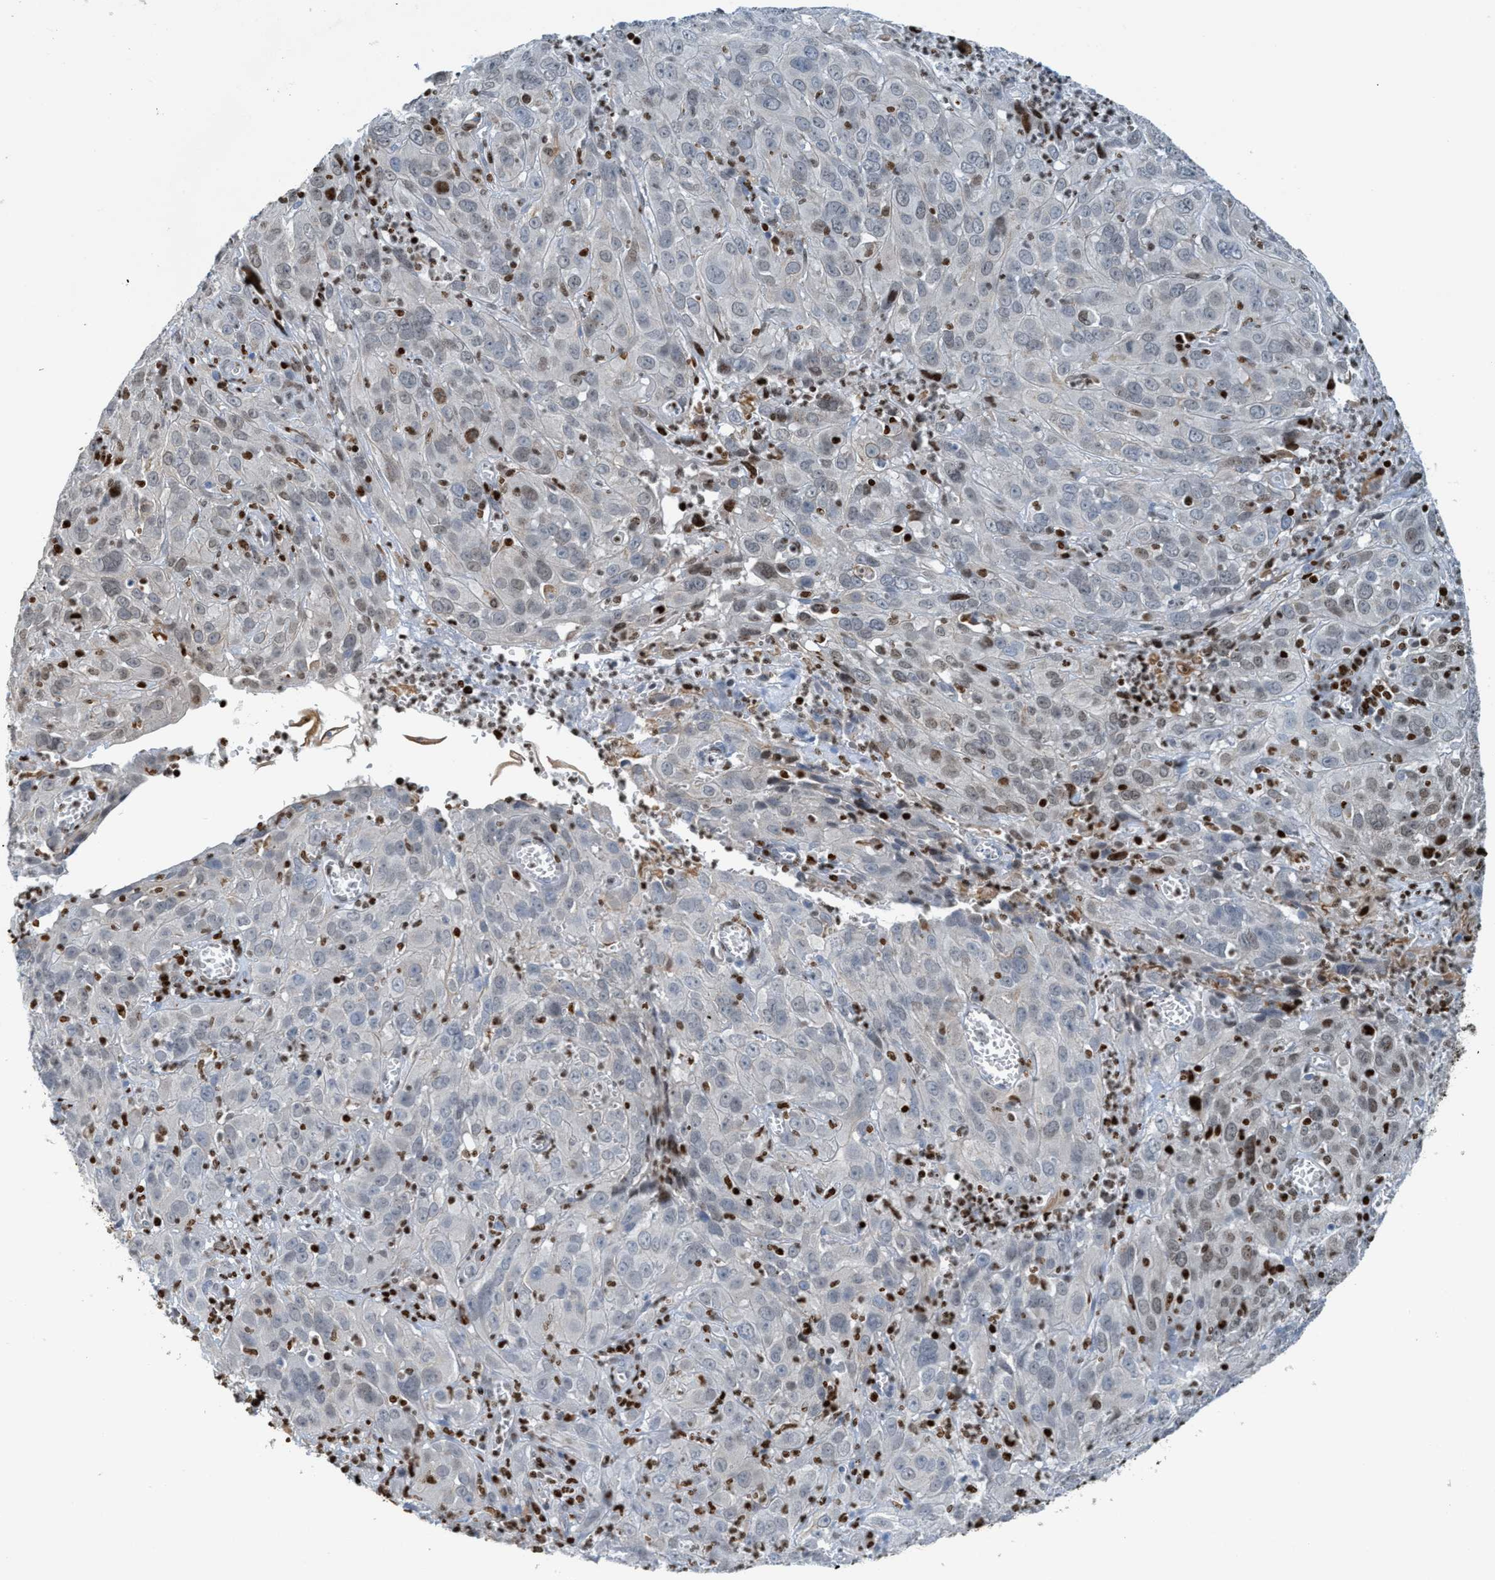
{"staining": {"intensity": "weak", "quantity": "<25%", "location": "nuclear"}, "tissue": "cervical cancer", "cell_type": "Tumor cells", "image_type": "cancer", "snomed": [{"axis": "morphology", "description": "Squamous cell carcinoma, NOS"}, {"axis": "topography", "description": "Cervix"}], "caption": "This is an immunohistochemistry image of squamous cell carcinoma (cervical). There is no expression in tumor cells.", "gene": "SH3D19", "patient": {"sex": "female", "age": 32}}